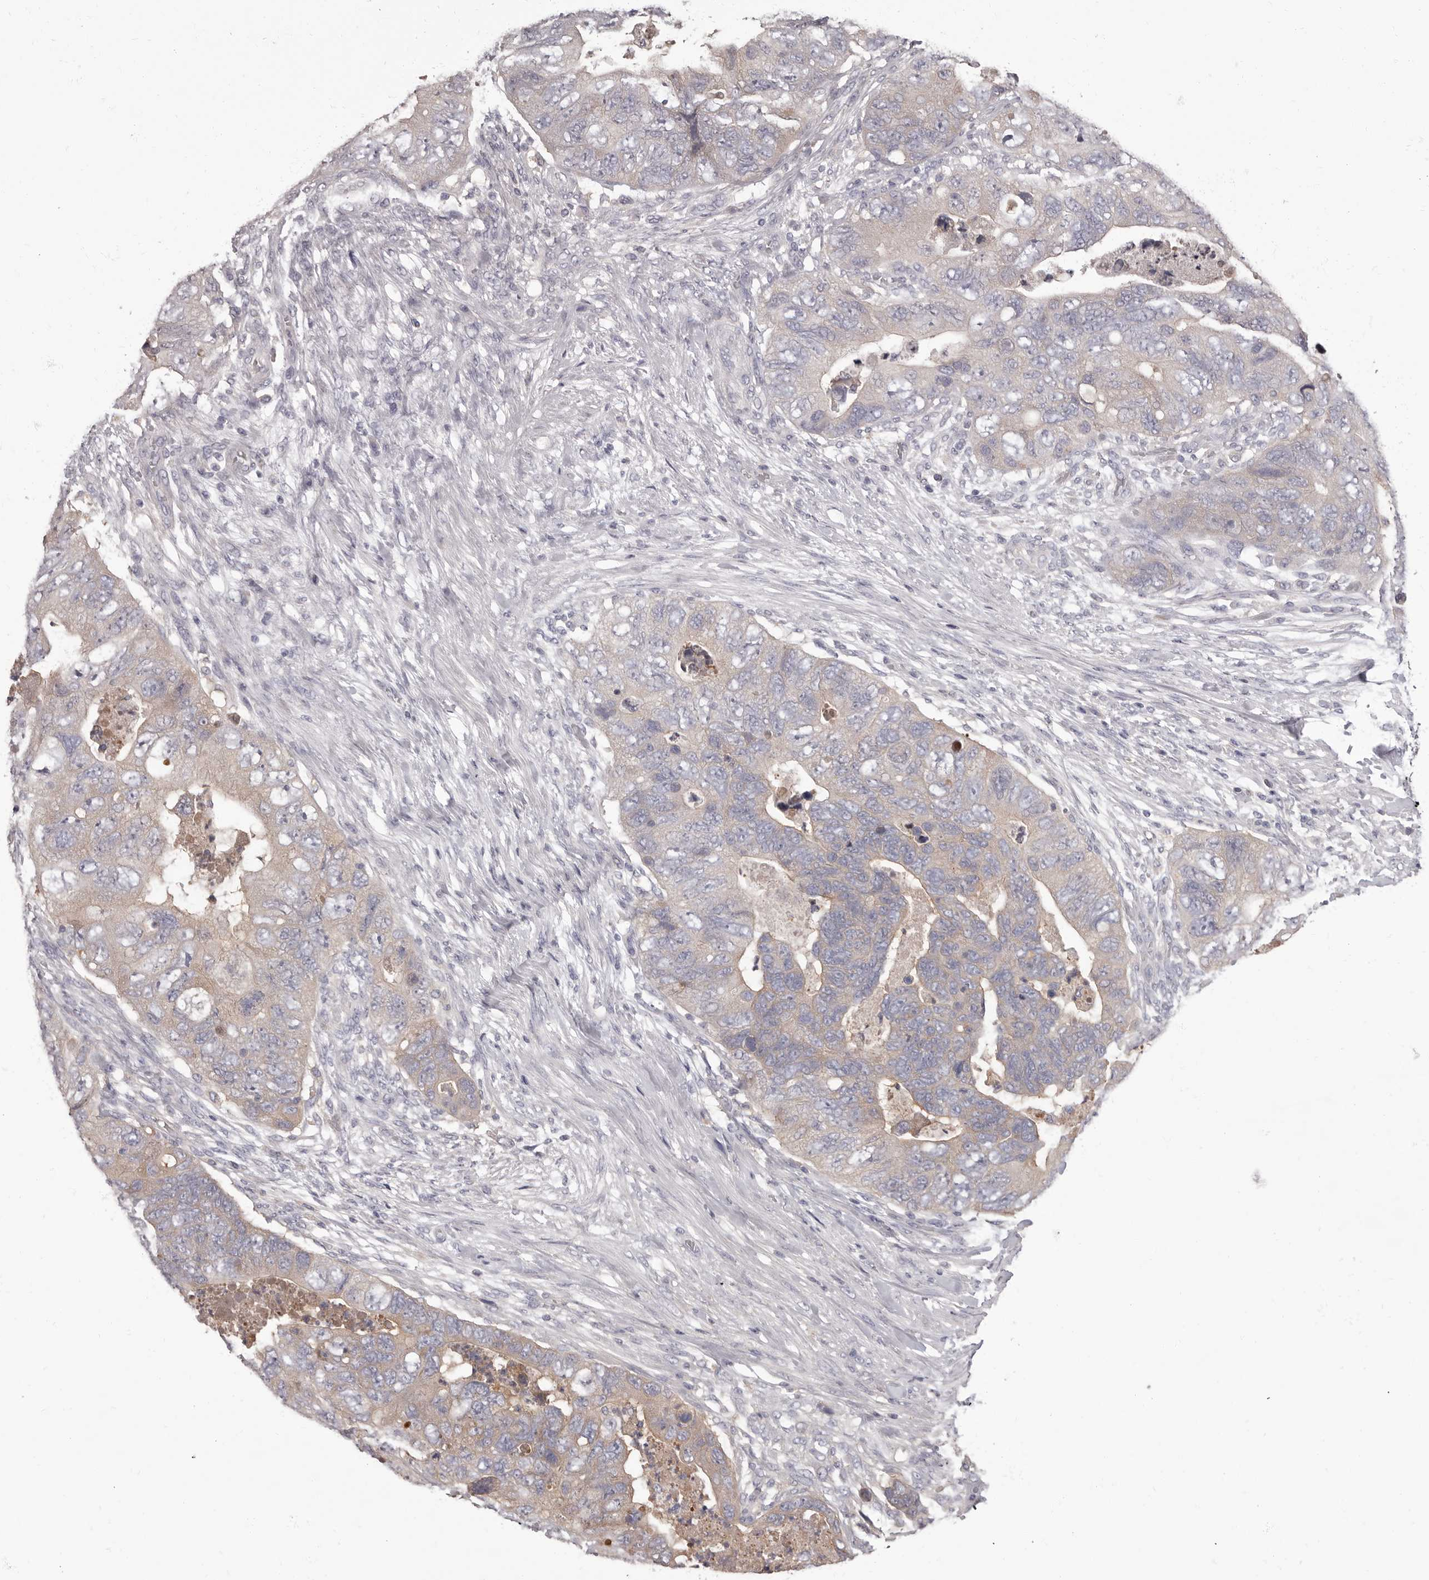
{"staining": {"intensity": "weak", "quantity": "25%-75%", "location": "cytoplasmic/membranous"}, "tissue": "colorectal cancer", "cell_type": "Tumor cells", "image_type": "cancer", "snomed": [{"axis": "morphology", "description": "Adenocarcinoma, NOS"}, {"axis": "topography", "description": "Rectum"}], "caption": "Tumor cells demonstrate weak cytoplasmic/membranous expression in approximately 25%-75% of cells in colorectal cancer (adenocarcinoma).", "gene": "APEH", "patient": {"sex": "male", "age": 63}}